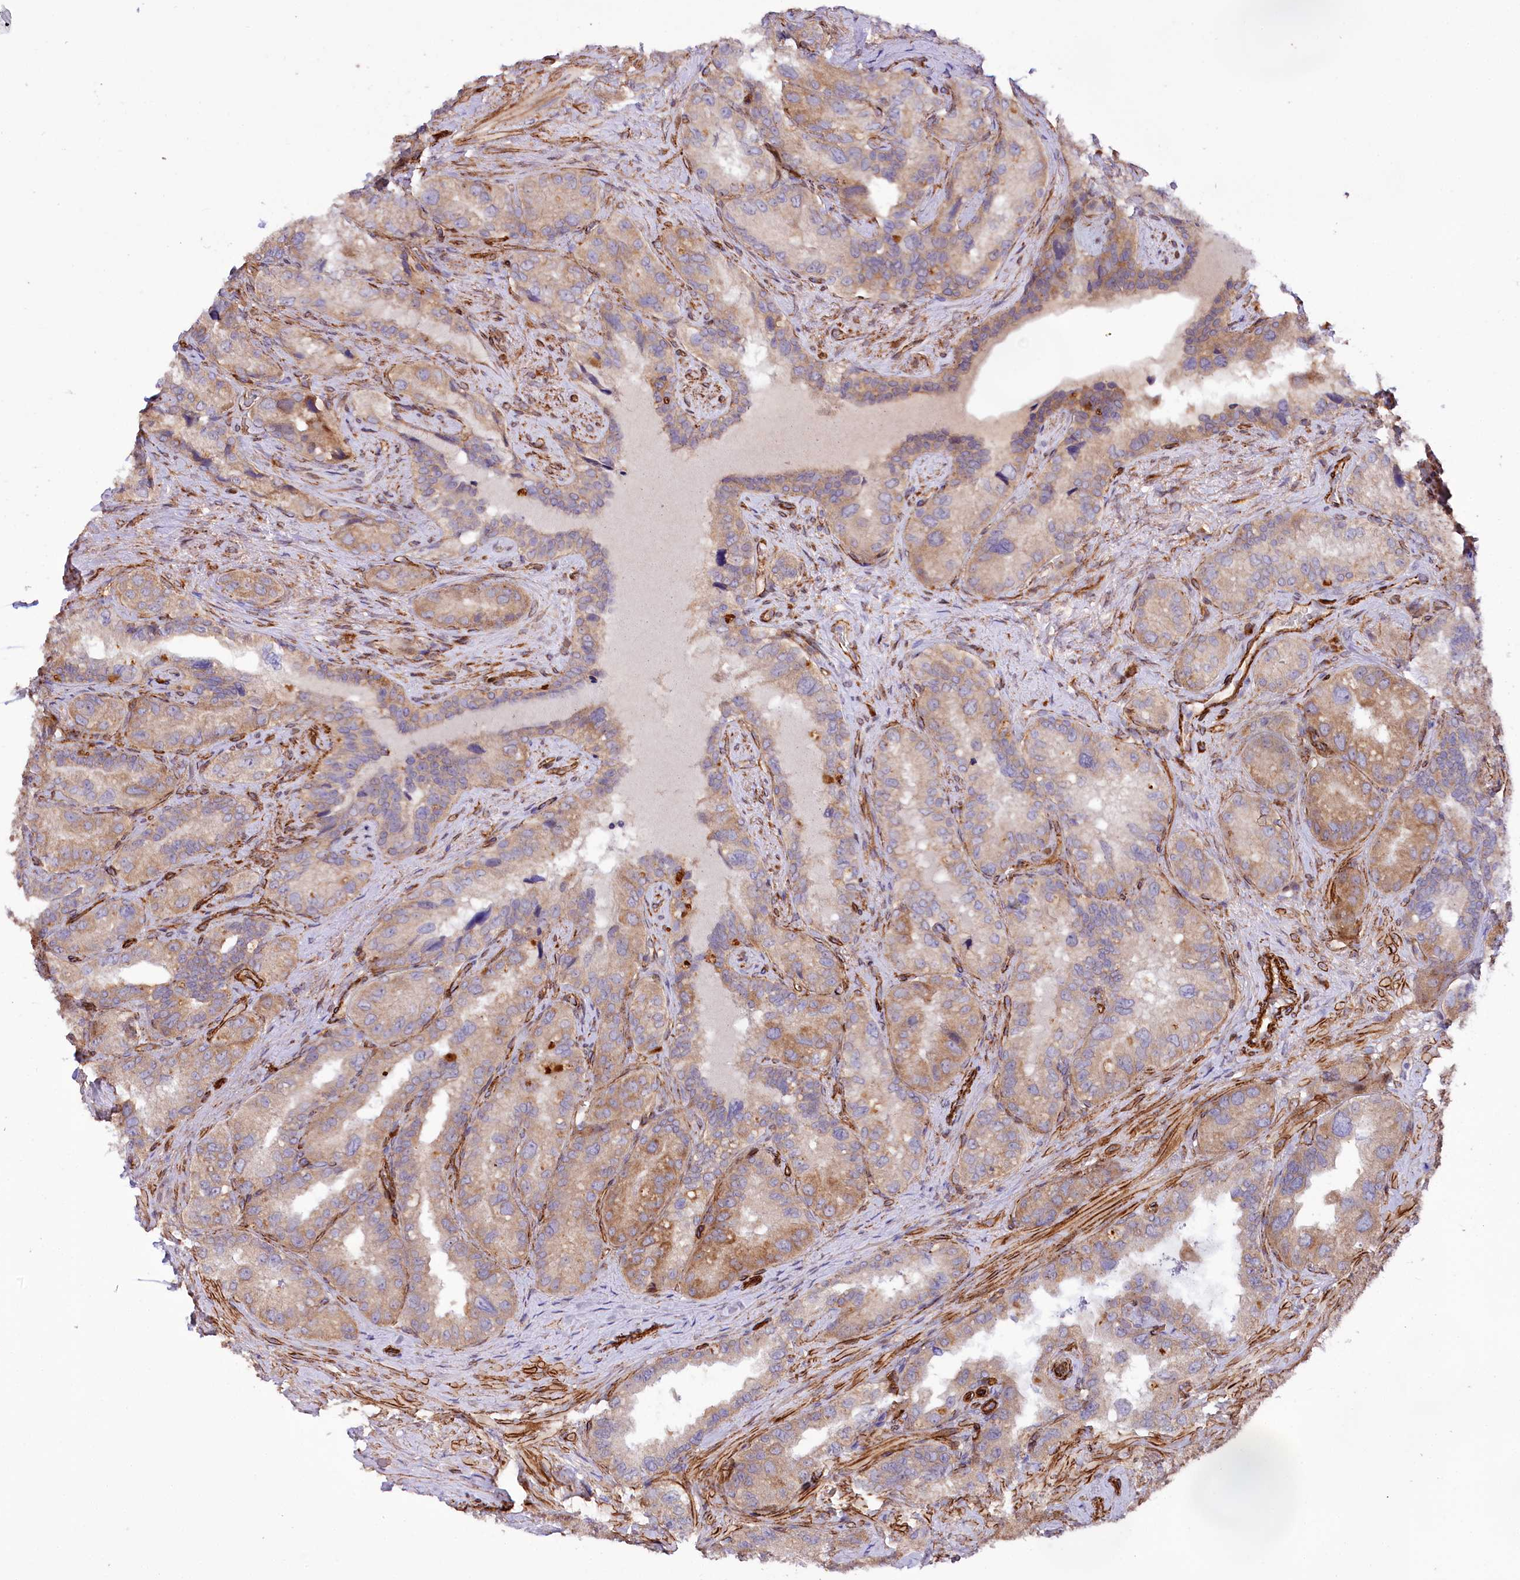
{"staining": {"intensity": "moderate", "quantity": "<25%", "location": "cytoplasmic/membranous"}, "tissue": "seminal vesicle", "cell_type": "Glandular cells", "image_type": "normal", "snomed": [{"axis": "morphology", "description": "Normal tissue, NOS"}, {"axis": "topography", "description": "Seminal veicle"}, {"axis": "topography", "description": "Peripheral nerve tissue"}], "caption": "Brown immunohistochemical staining in benign seminal vesicle reveals moderate cytoplasmic/membranous staining in about <25% of glandular cells.", "gene": "SPATS2", "patient": {"sex": "male", "age": 67}}